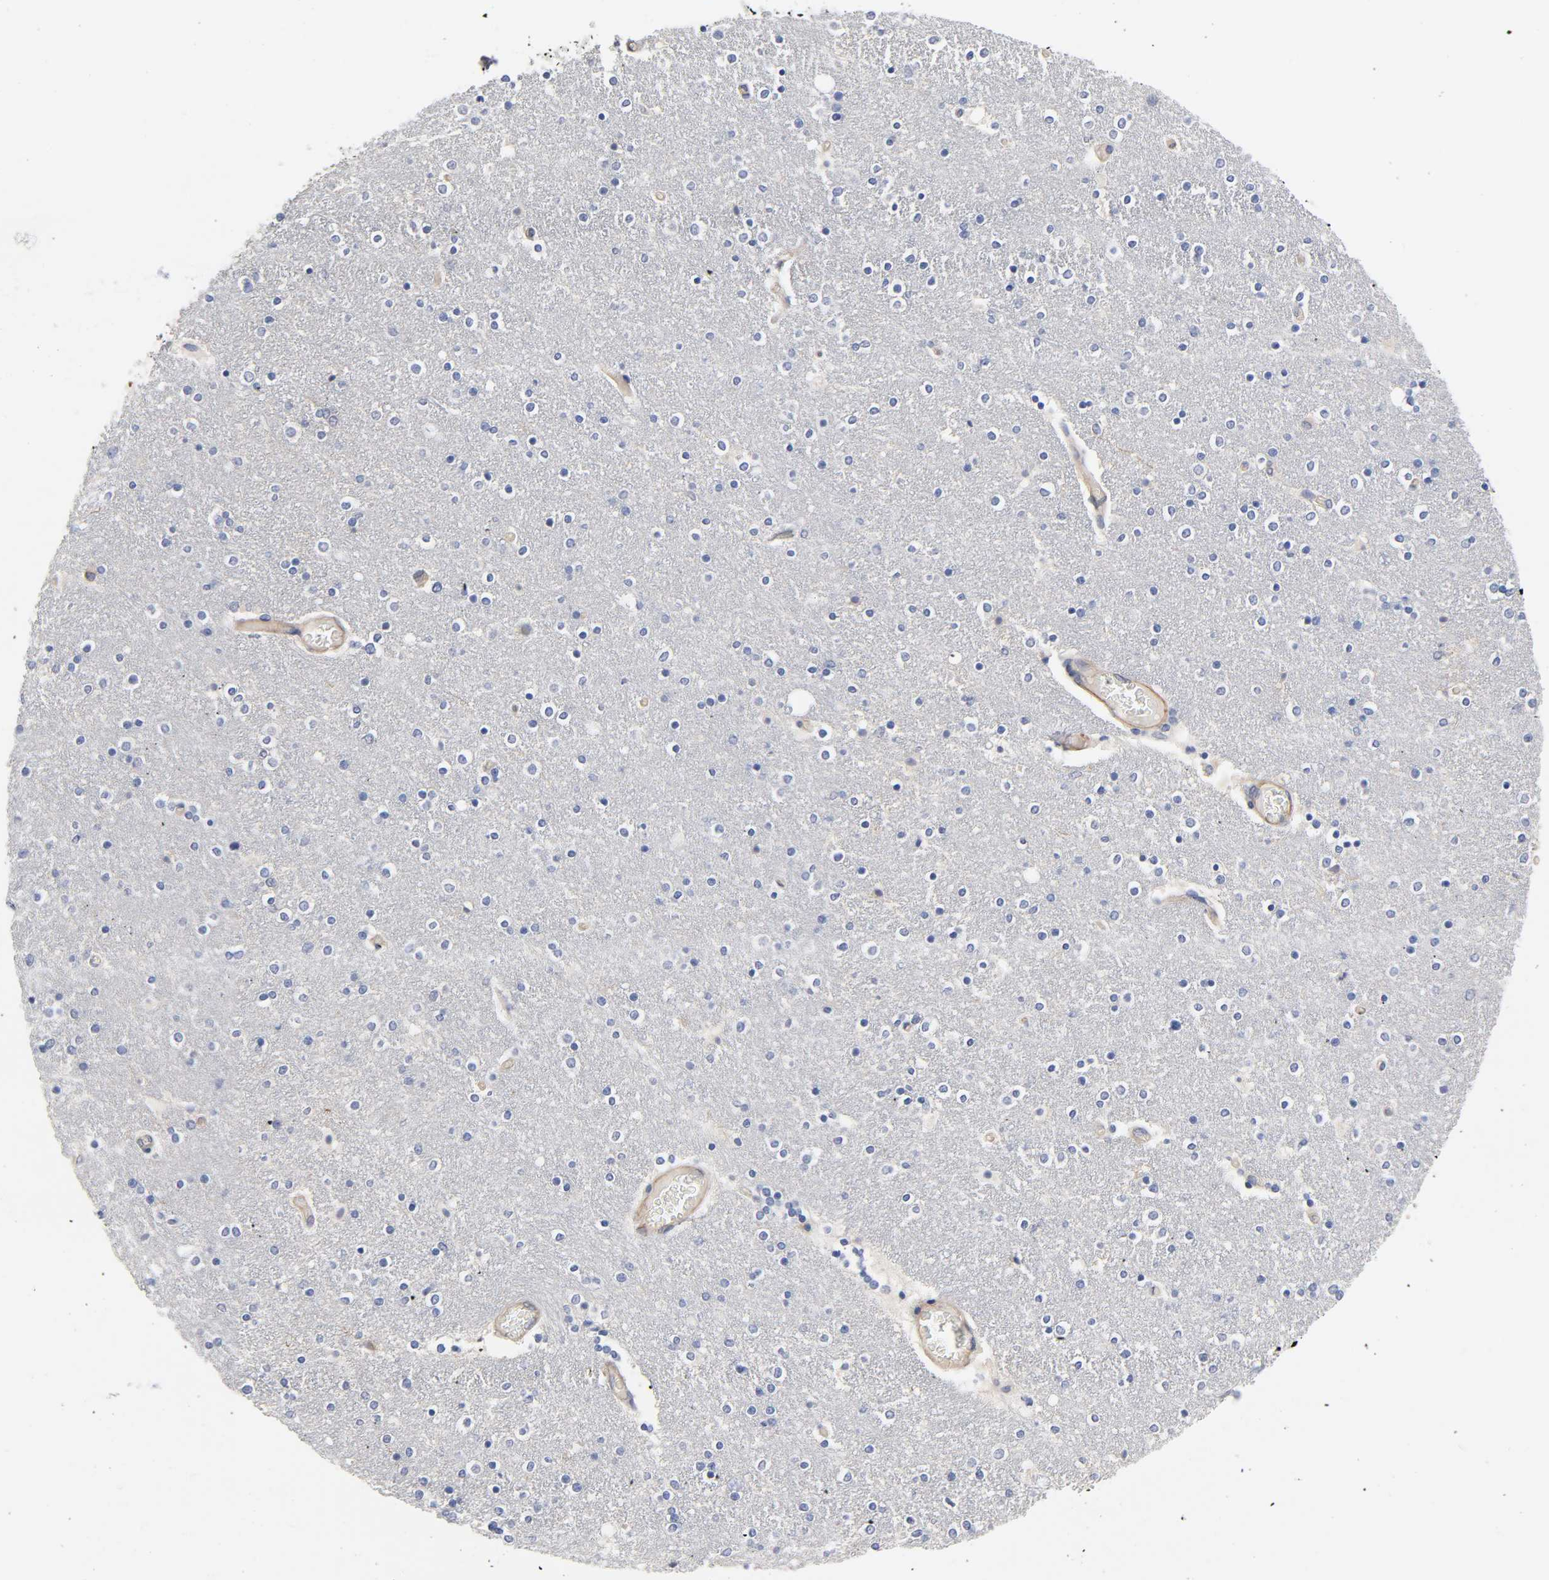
{"staining": {"intensity": "negative", "quantity": "none", "location": "none"}, "tissue": "caudate", "cell_type": "Glial cells", "image_type": "normal", "snomed": [{"axis": "morphology", "description": "Normal tissue, NOS"}, {"axis": "topography", "description": "Lateral ventricle wall"}], "caption": "Human caudate stained for a protein using immunohistochemistry demonstrates no positivity in glial cells.", "gene": "RAB13", "patient": {"sex": "female", "age": 54}}